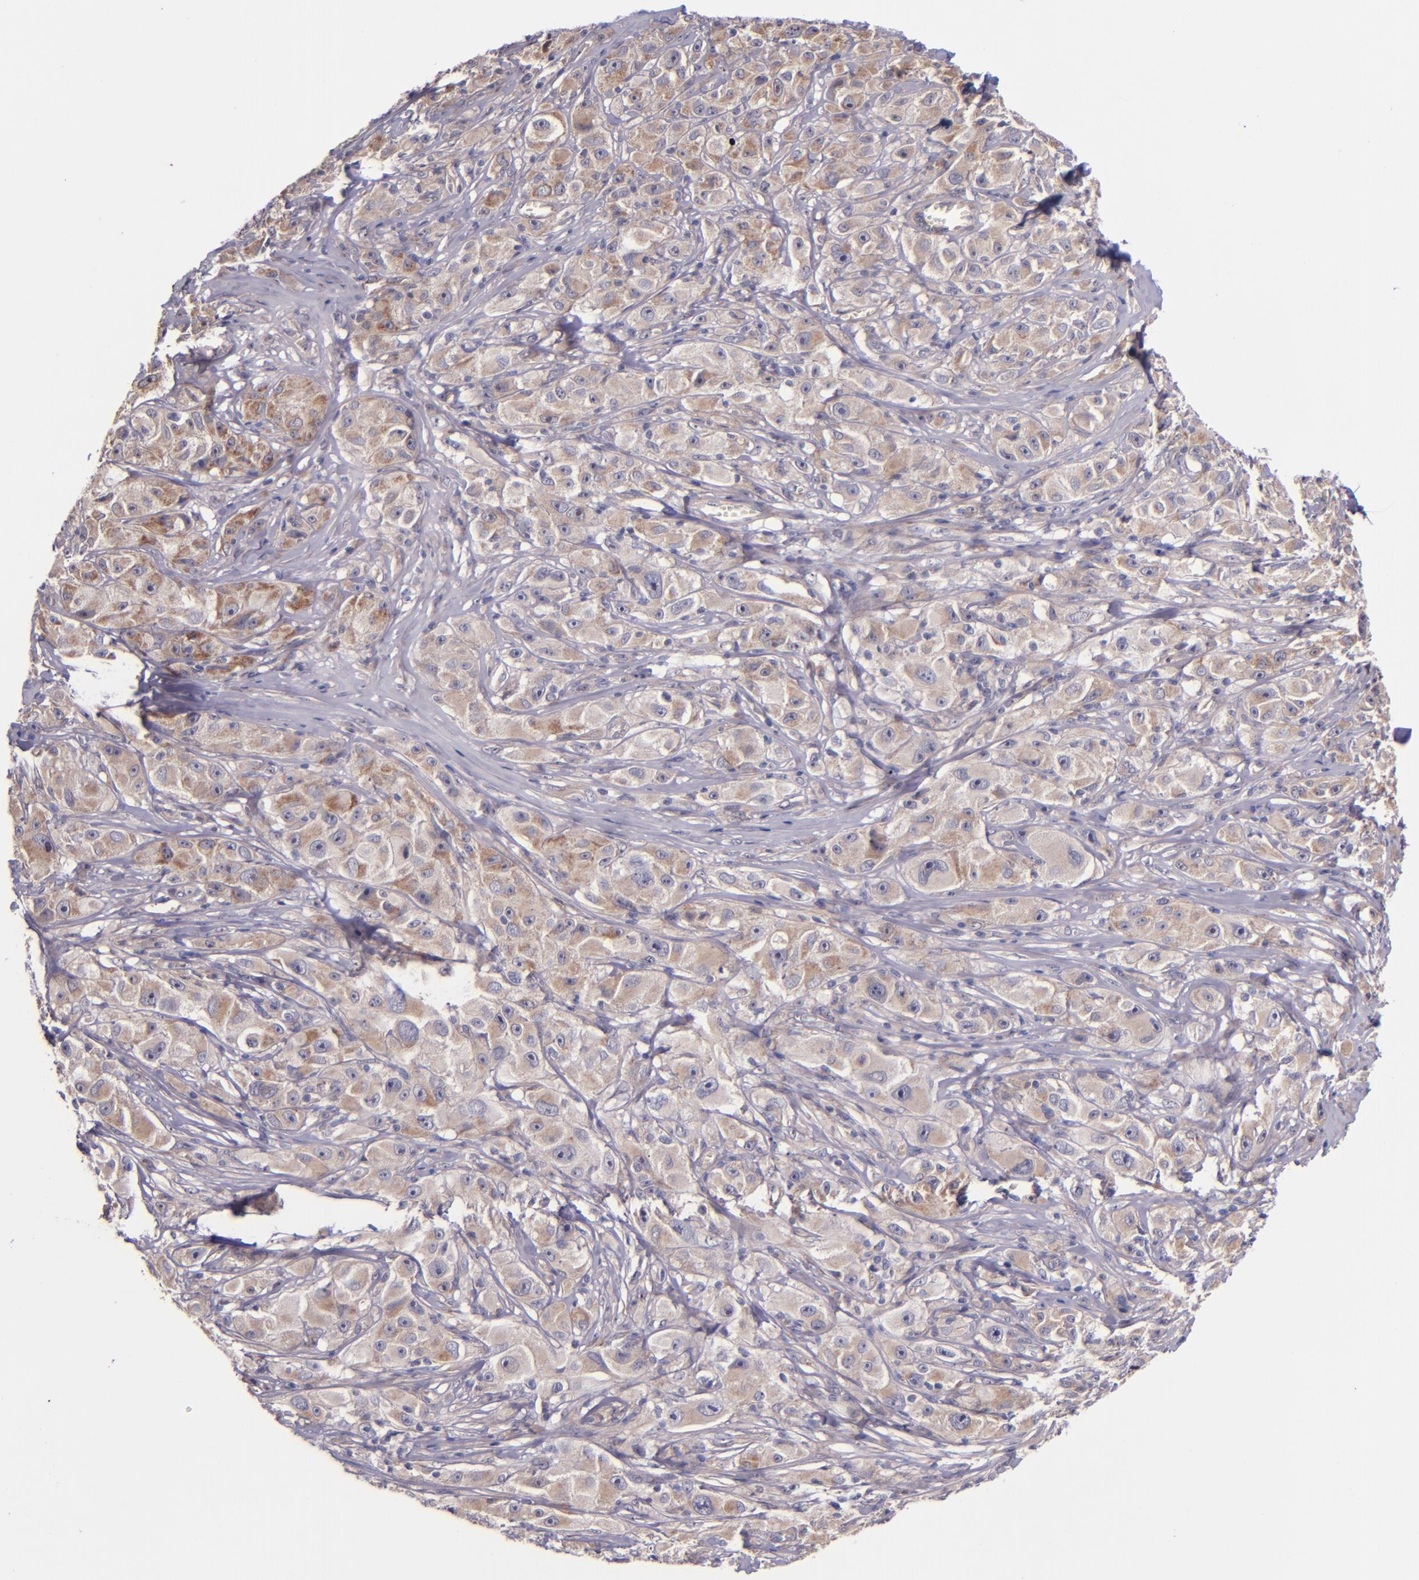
{"staining": {"intensity": "moderate", "quantity": ">75%", "location": "cytoplasmic/membranous"}, "tissue": "melanoma", "cell_type": "Tumor cells", "image_type": "cancer", "snomed": [{"axis": "morphology", "description": "Malignant melanoma, NOS"}, {"axis": "topography", "description": "Skin"}], "caption": "Tumor cells show medium levels of moderate cytoplasmic/membranous staining in about >75% of cells in melanoma.", "gene": "SHC1", "patient": {"sex": "male", "age": 56}}